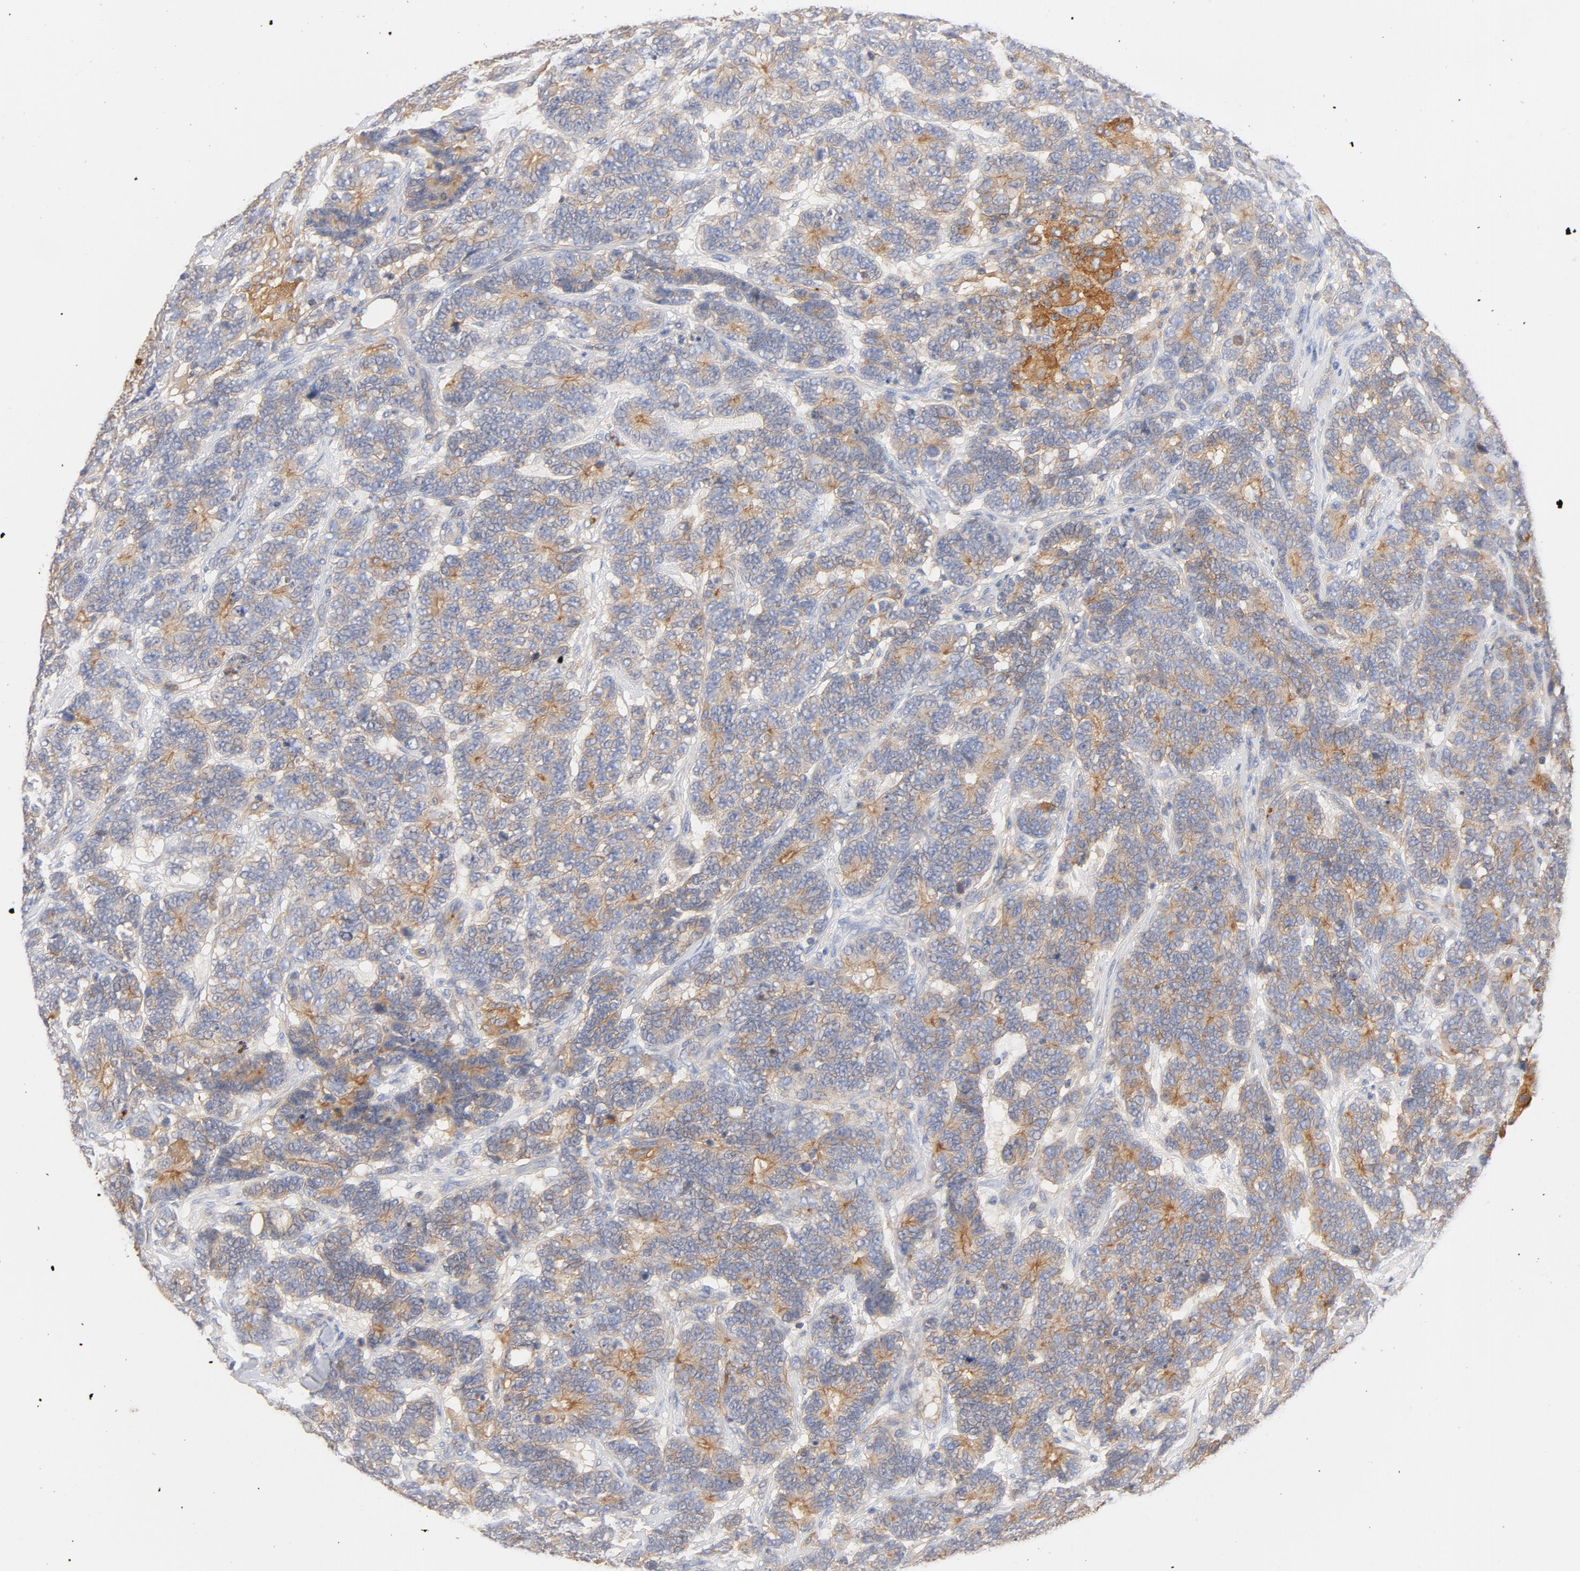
{"staining": {"intensity": "weak", "quantity": ">75%", "location": "cytoplasmic/membranous"}, "tissue": "testis cancer", "cell_type": "Tumor cells", "image_type": "cancer", "snomed": [{"axis": "morphology", "description": "Carcinoma, Embryonal, NOS"}, {"axis": "topography", "description": "Testis"}], "caption": "Immunohistochemistry of testis cancer (embryonal carcinoma) demonstrates low levels of weak cytoplasmic/membranous expression in about >75% of tumor cells.", "gene": "SRC", "patient": {"sex": "male", "age": 26}}